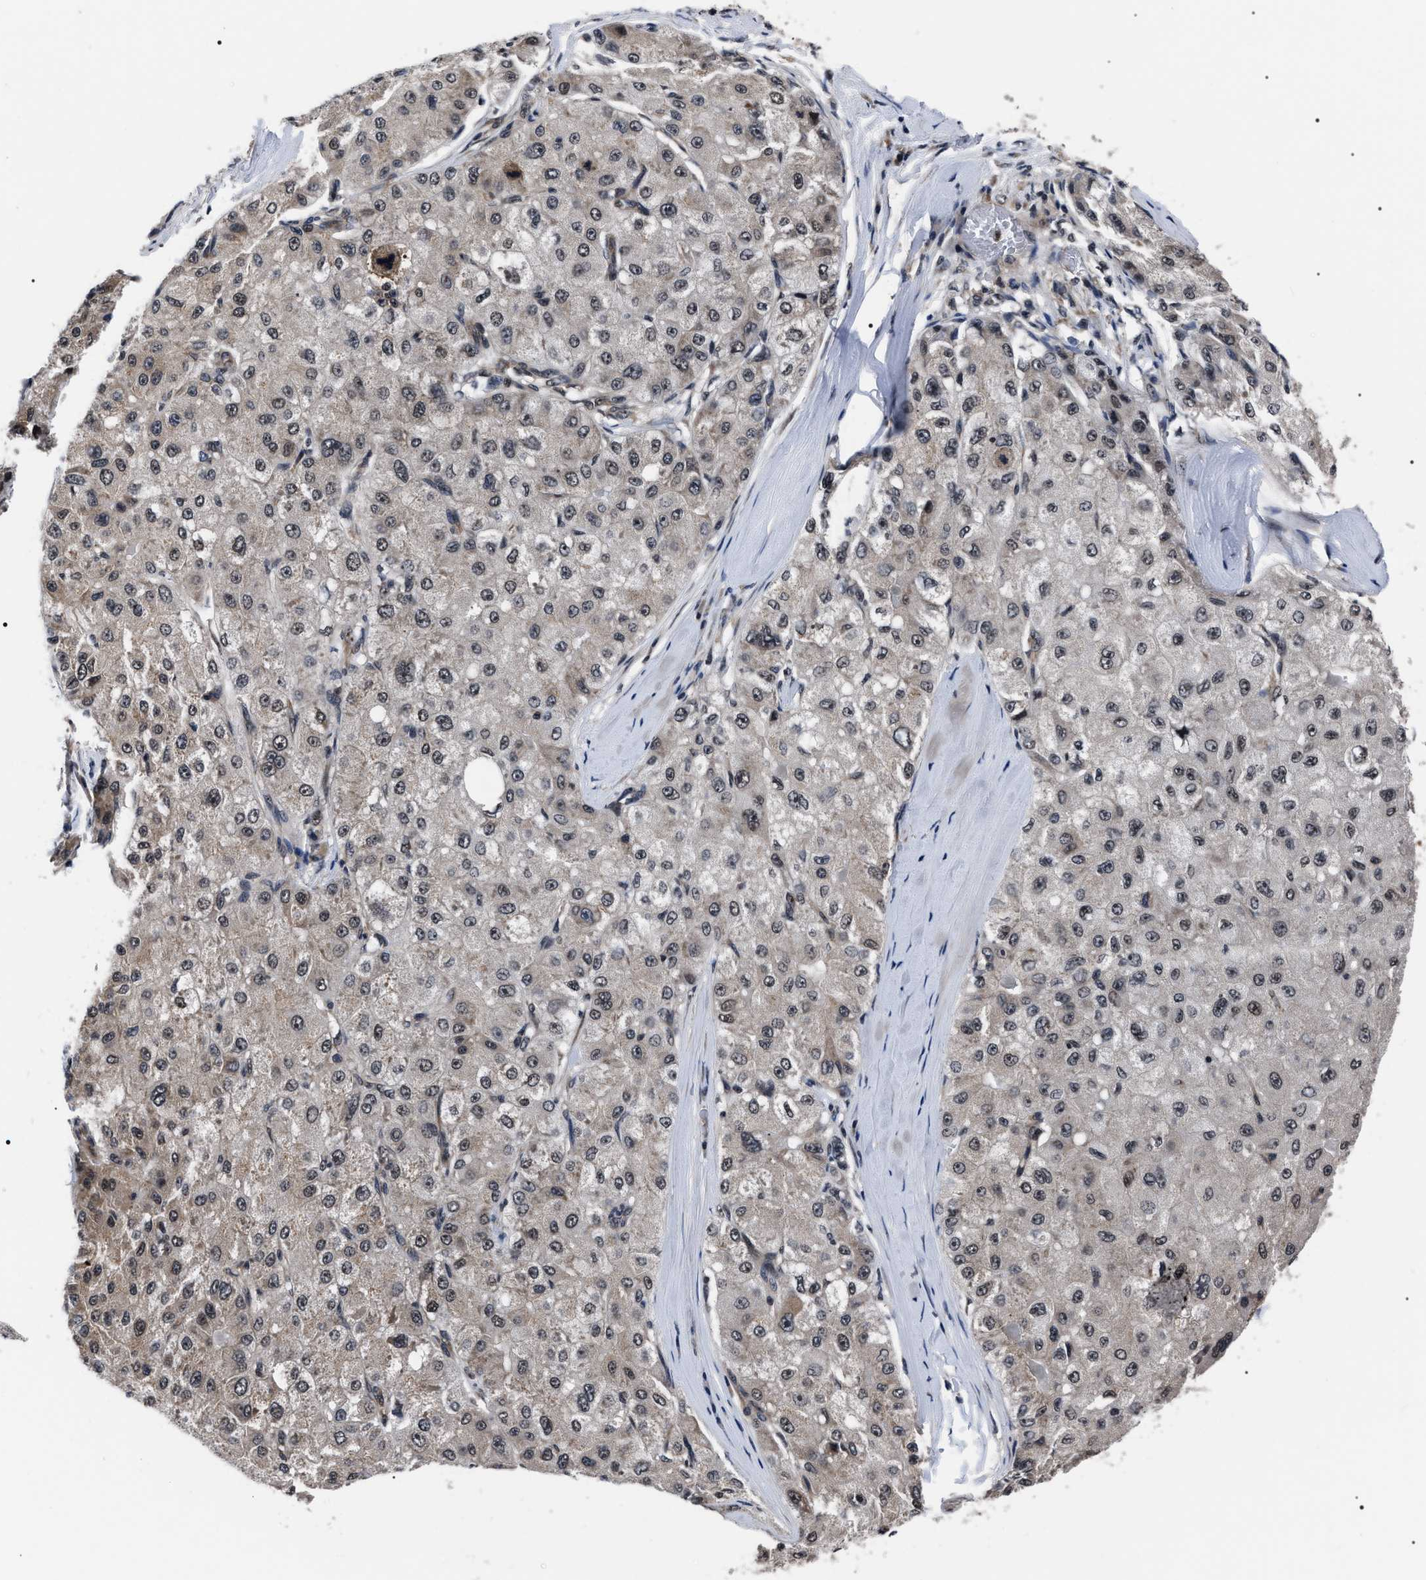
{"staining": {"intensity": "weak", "quantity": "<25%", "location": "nuclear"}, "tissue": "liver cancer", "cell_type": "Tumor cells", "image_type": "cancer", "snomed": [{"axis": "morphology", "description": "Carcinoma, Hepatocellular, NOS"}, {"axis": "topography", "description": "Liver"}], "caption": "Tumor cells are negative for brown protein staining in liver hepatocellular carcinoma.", "gene": "CSNK2A1", "patient": {"sex": "male", "age": 80}}